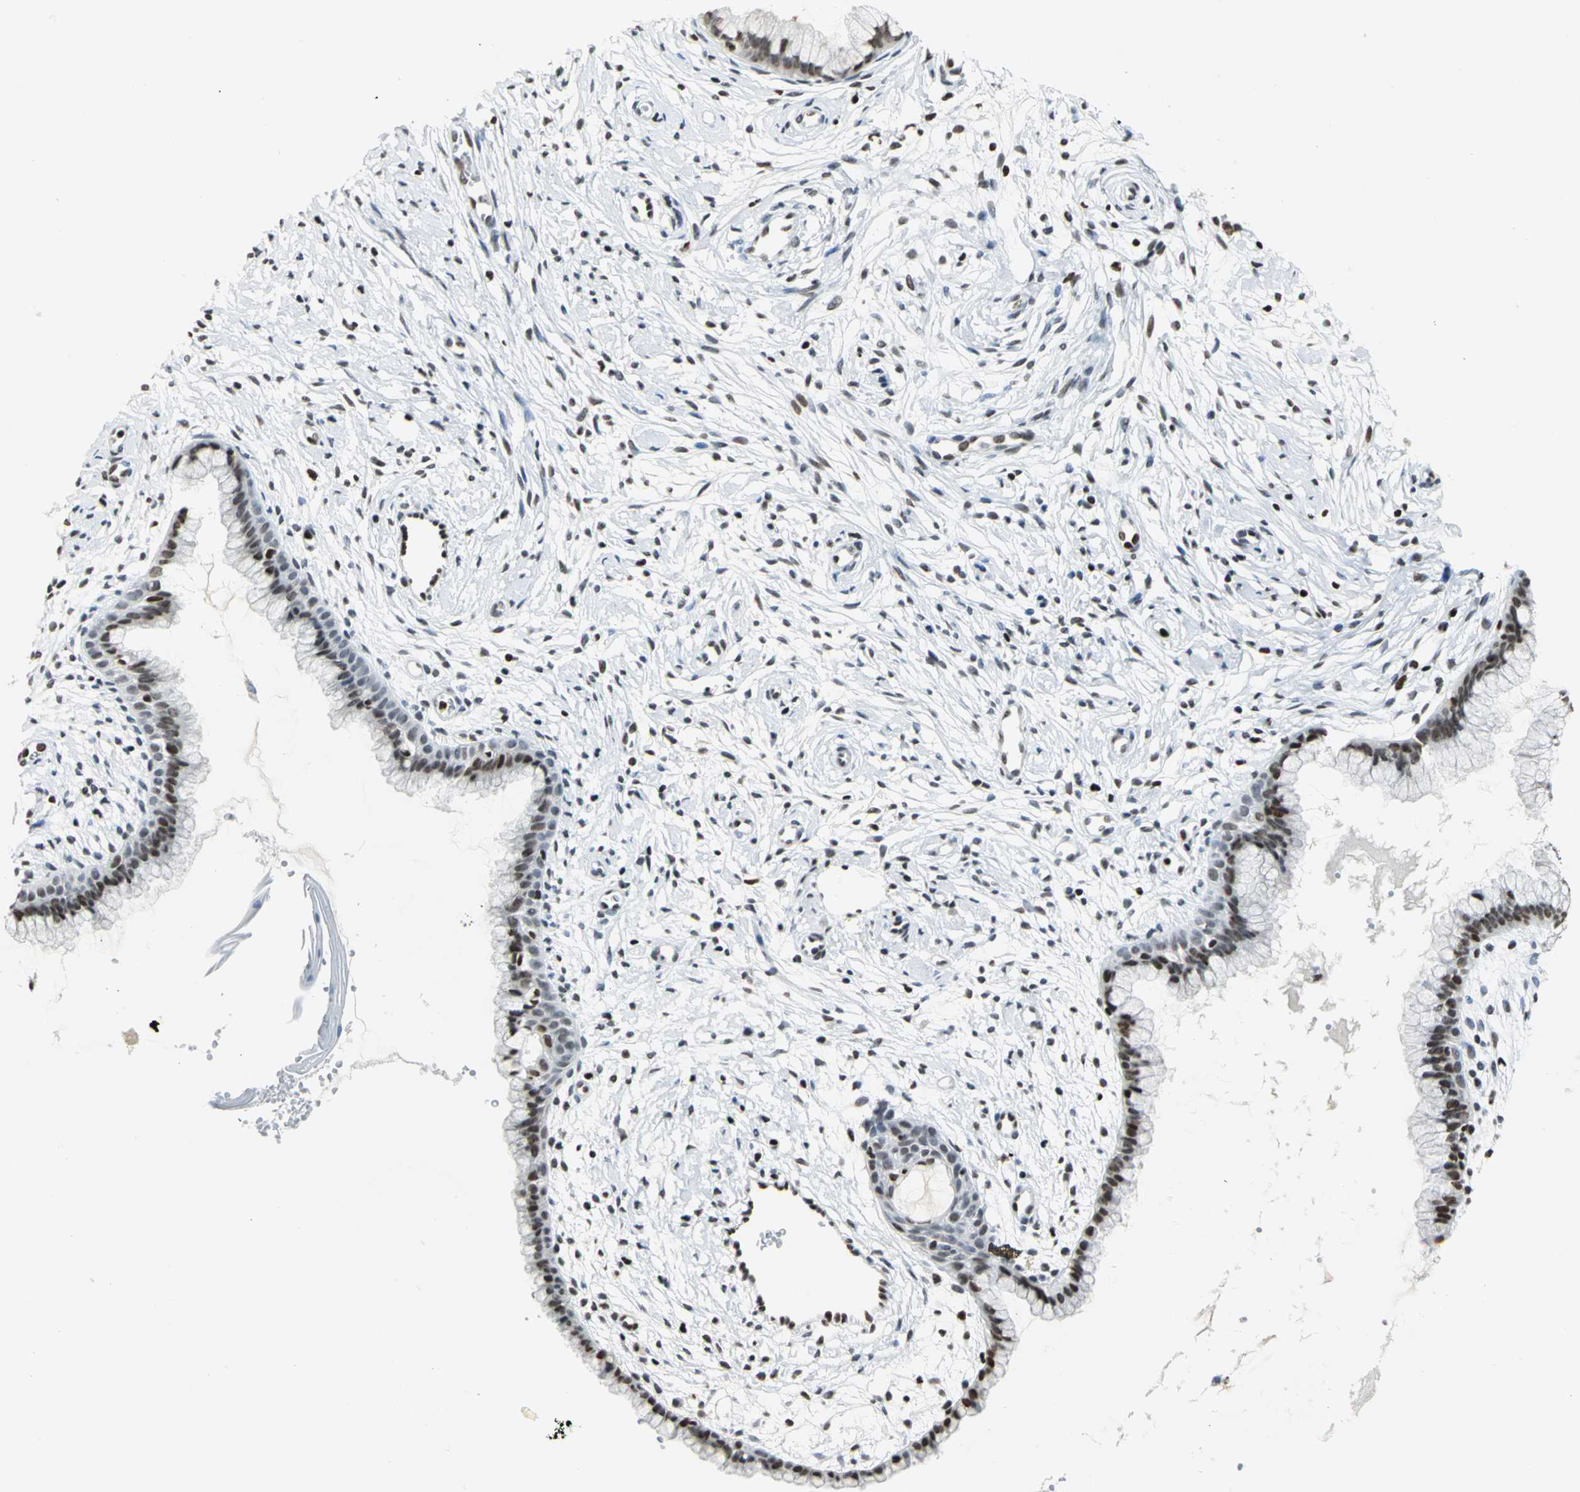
{"staining": {"intensity": "strong", "quantity": ">75%", "location": "nuclear"}, "tissue": "cervix", "cell_type": "Glandular cells", "image_type": "normal", "snomed": [{"axis": "morphology", "description": "Normal tissue, NOS"}, {"axis": "topography", "description": "Cervix"}], "caption": "This image reveals normal cervix stained with immunohistochemistry to label a protein in brown. The nuclear of glandular cells show strong positivity for the protein. Nuclei are counter-stained blue.", "gene": "HNRNPD", "patient": {"sex": "female", "age": 39}}